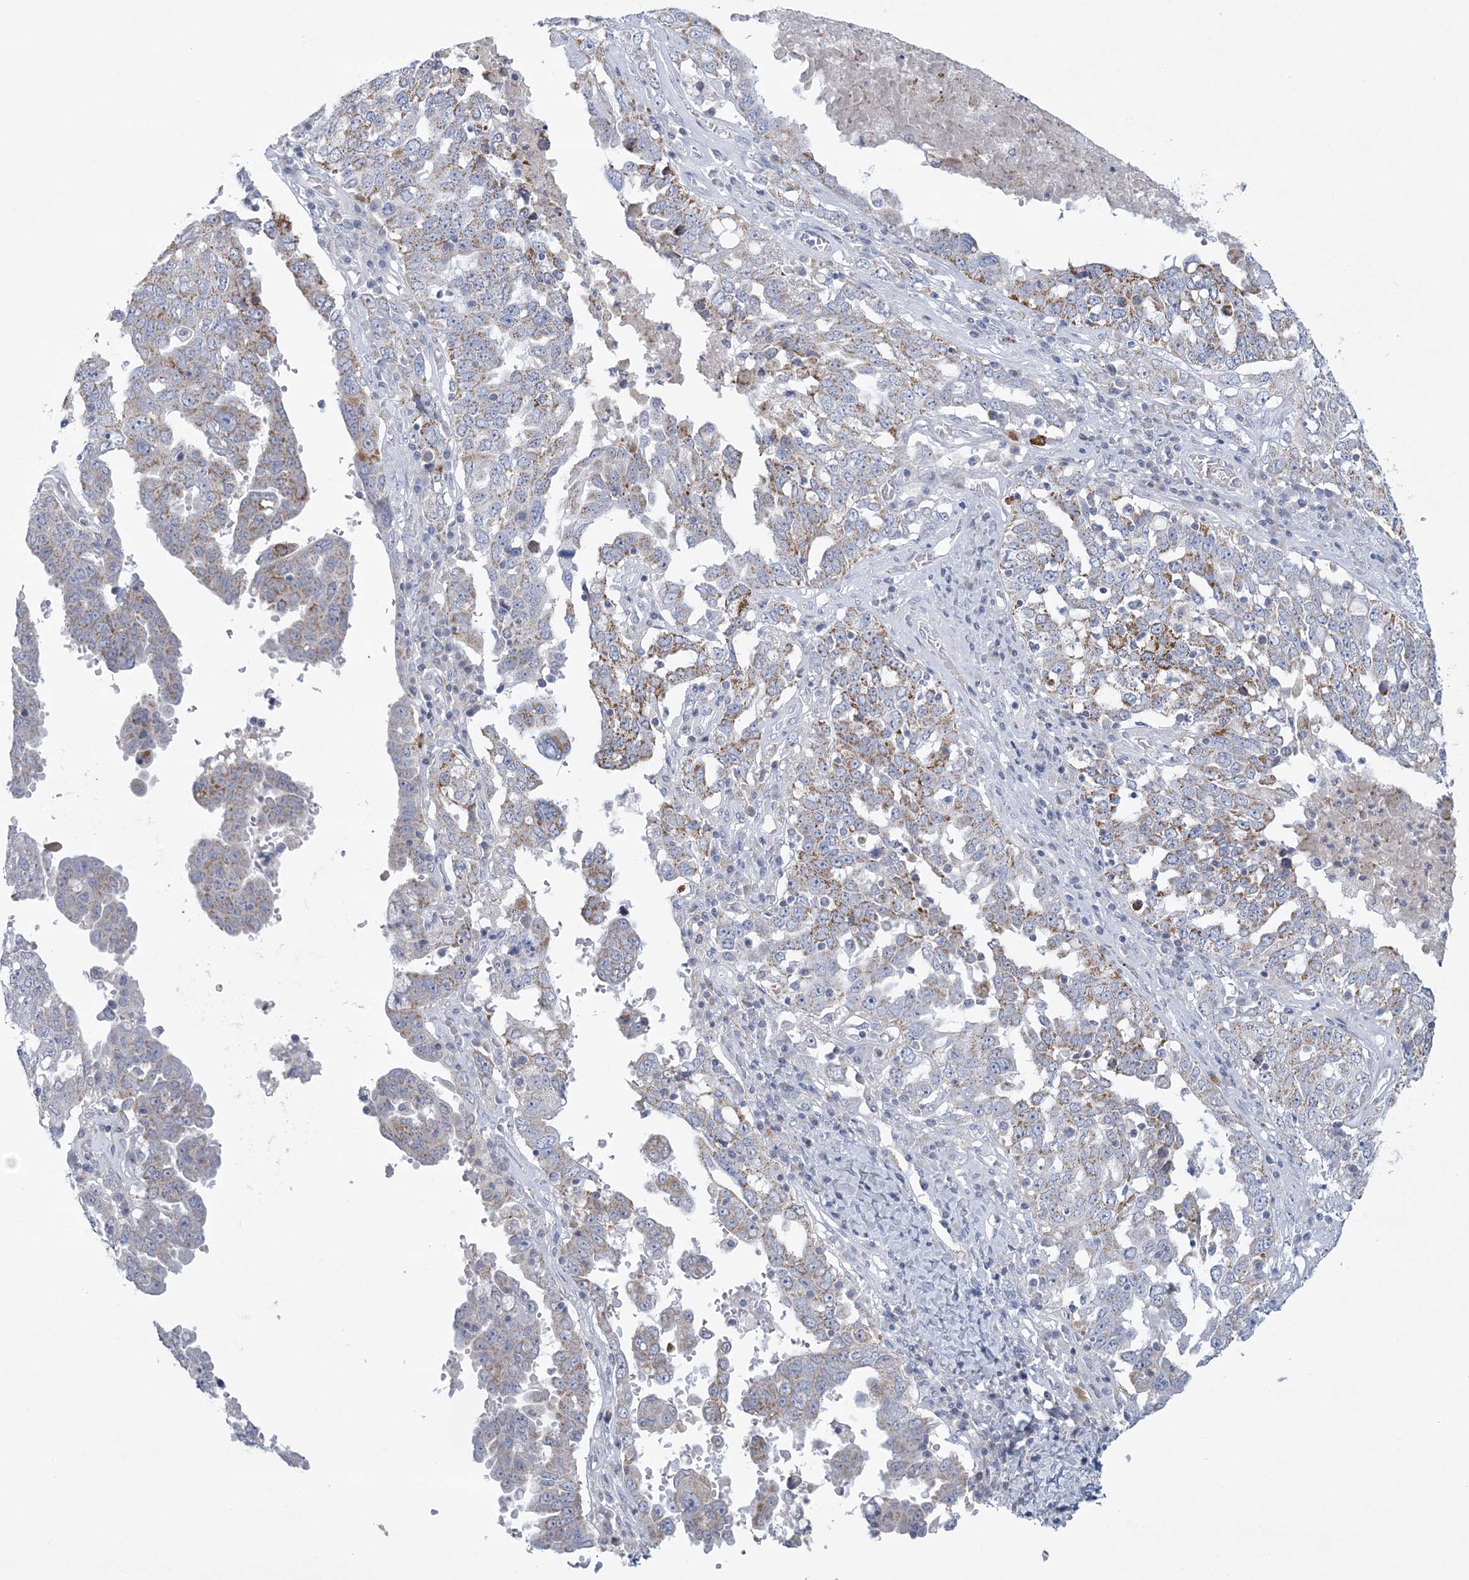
{"staining": {"intensity": "moderate", "quantity": "<25%", "location": "cytoplasmic/membranous"}, "tissue": "ovarian cancer", "cell_type": "Tumor cells", "image_type": "cancer", "snomed": [{"axis": "morphology", "description": "Carcinoma, endometroid"}, {"axis": "topography", "description": "Ovary"}], "caption": "A low amount of moderate cytoplasmic/membranous positivity is identified in approximately <25% of tumor cells in ovarian cancer (endometroid carcinoma) tissue.", "gene": "NIPAL1", "patient": {"sex": "female", "age": 62}}